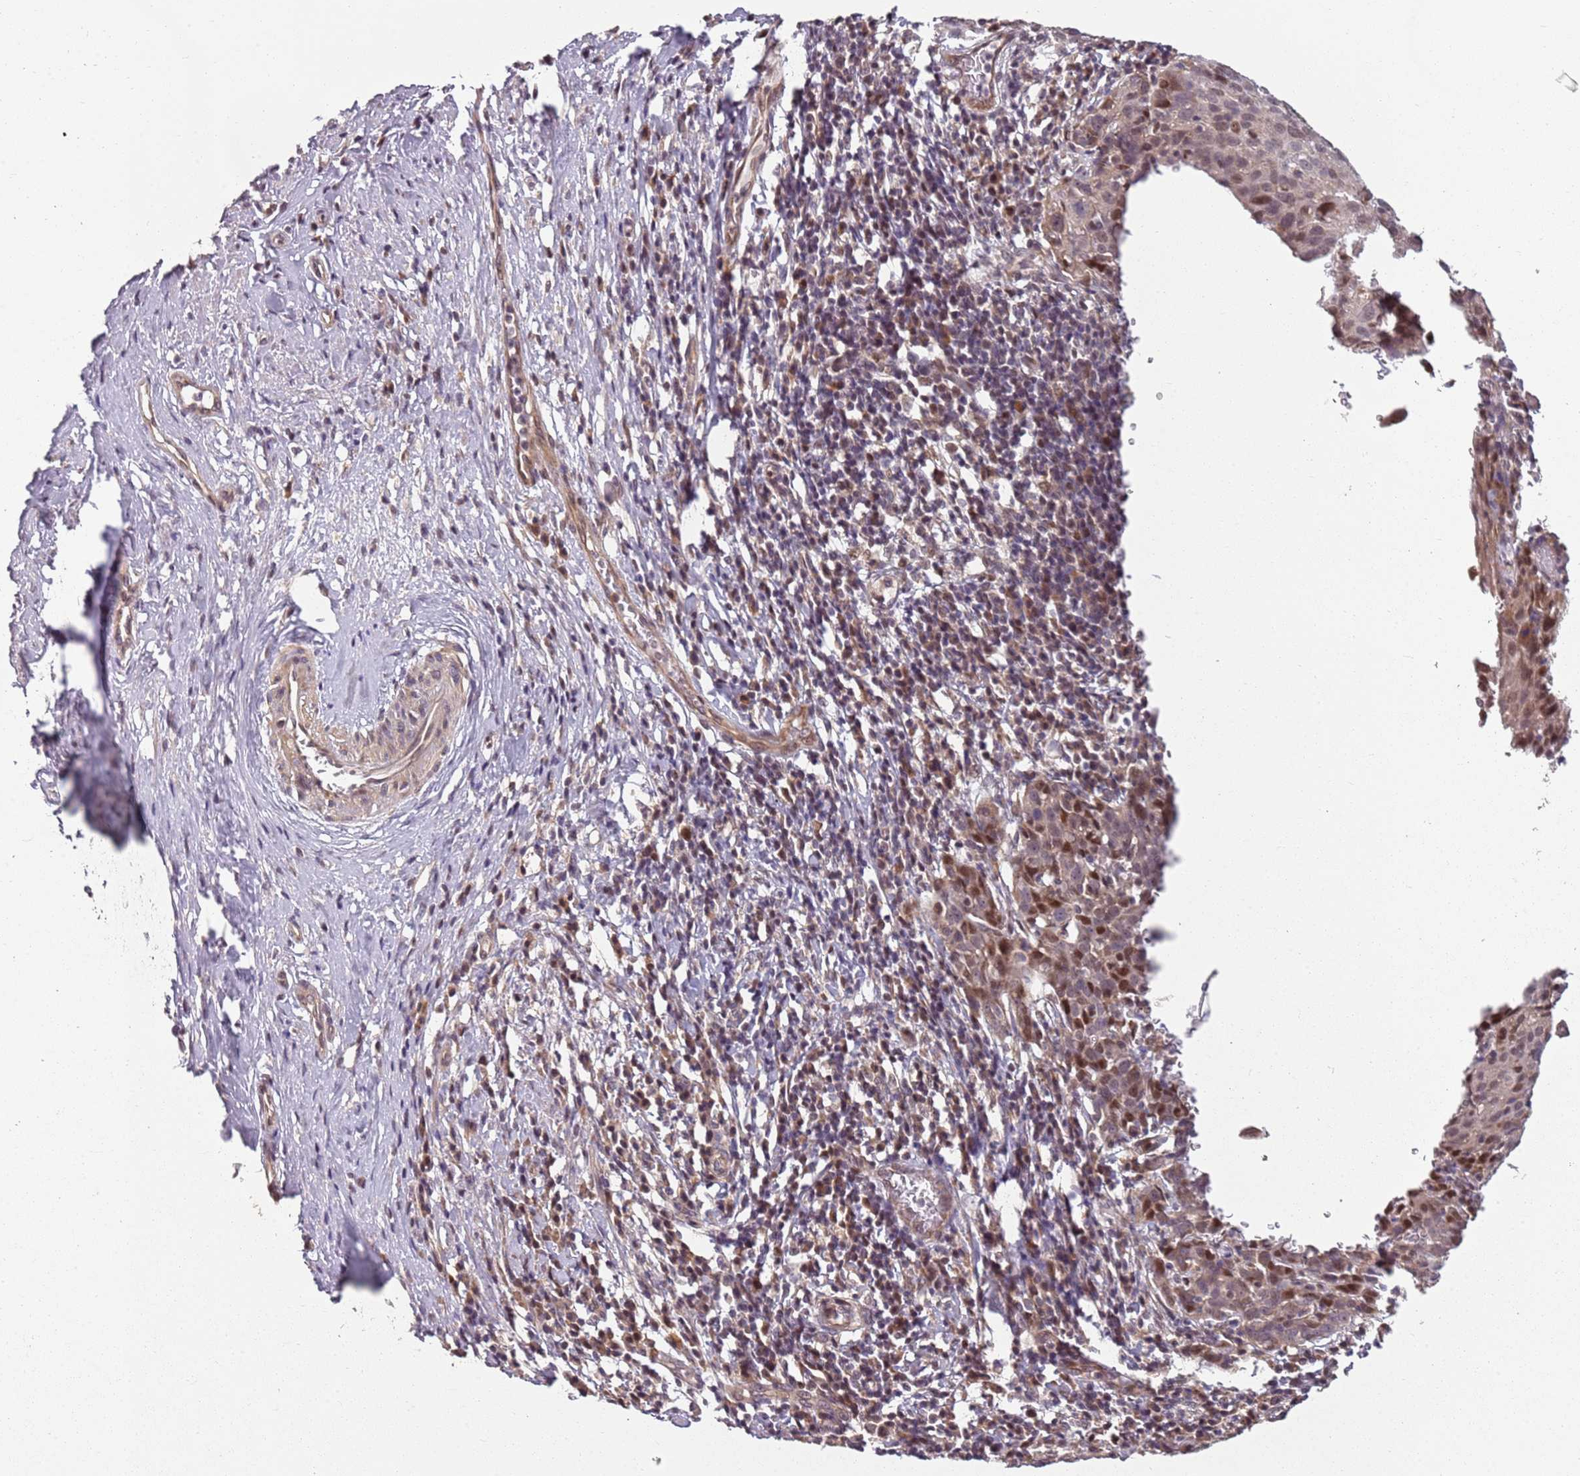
{"staining": {"intensity": "moderate", "quantity": "25%-75%", "location": "cytoplasmic/membranous,nuclear"}, "tissue": "cervical cancer", "cell_type": "Tumor cells", "image_type": "cancer", "snomed": [{"axis": "morphology", "description": "Squamous cell carcinoma, NOS"}, {"axis": "topography", "description": "Cervix"}], "caption": "Human cervical cancer (squamous cell carcinoma) stained with a brown dye shows moderate cytoplasmic/membranous and nuclear positive positivity in approximately 25%-75% of tumor cells.", "gene": "CHURC1", "patient": {"sex": "female", "age": 50}}